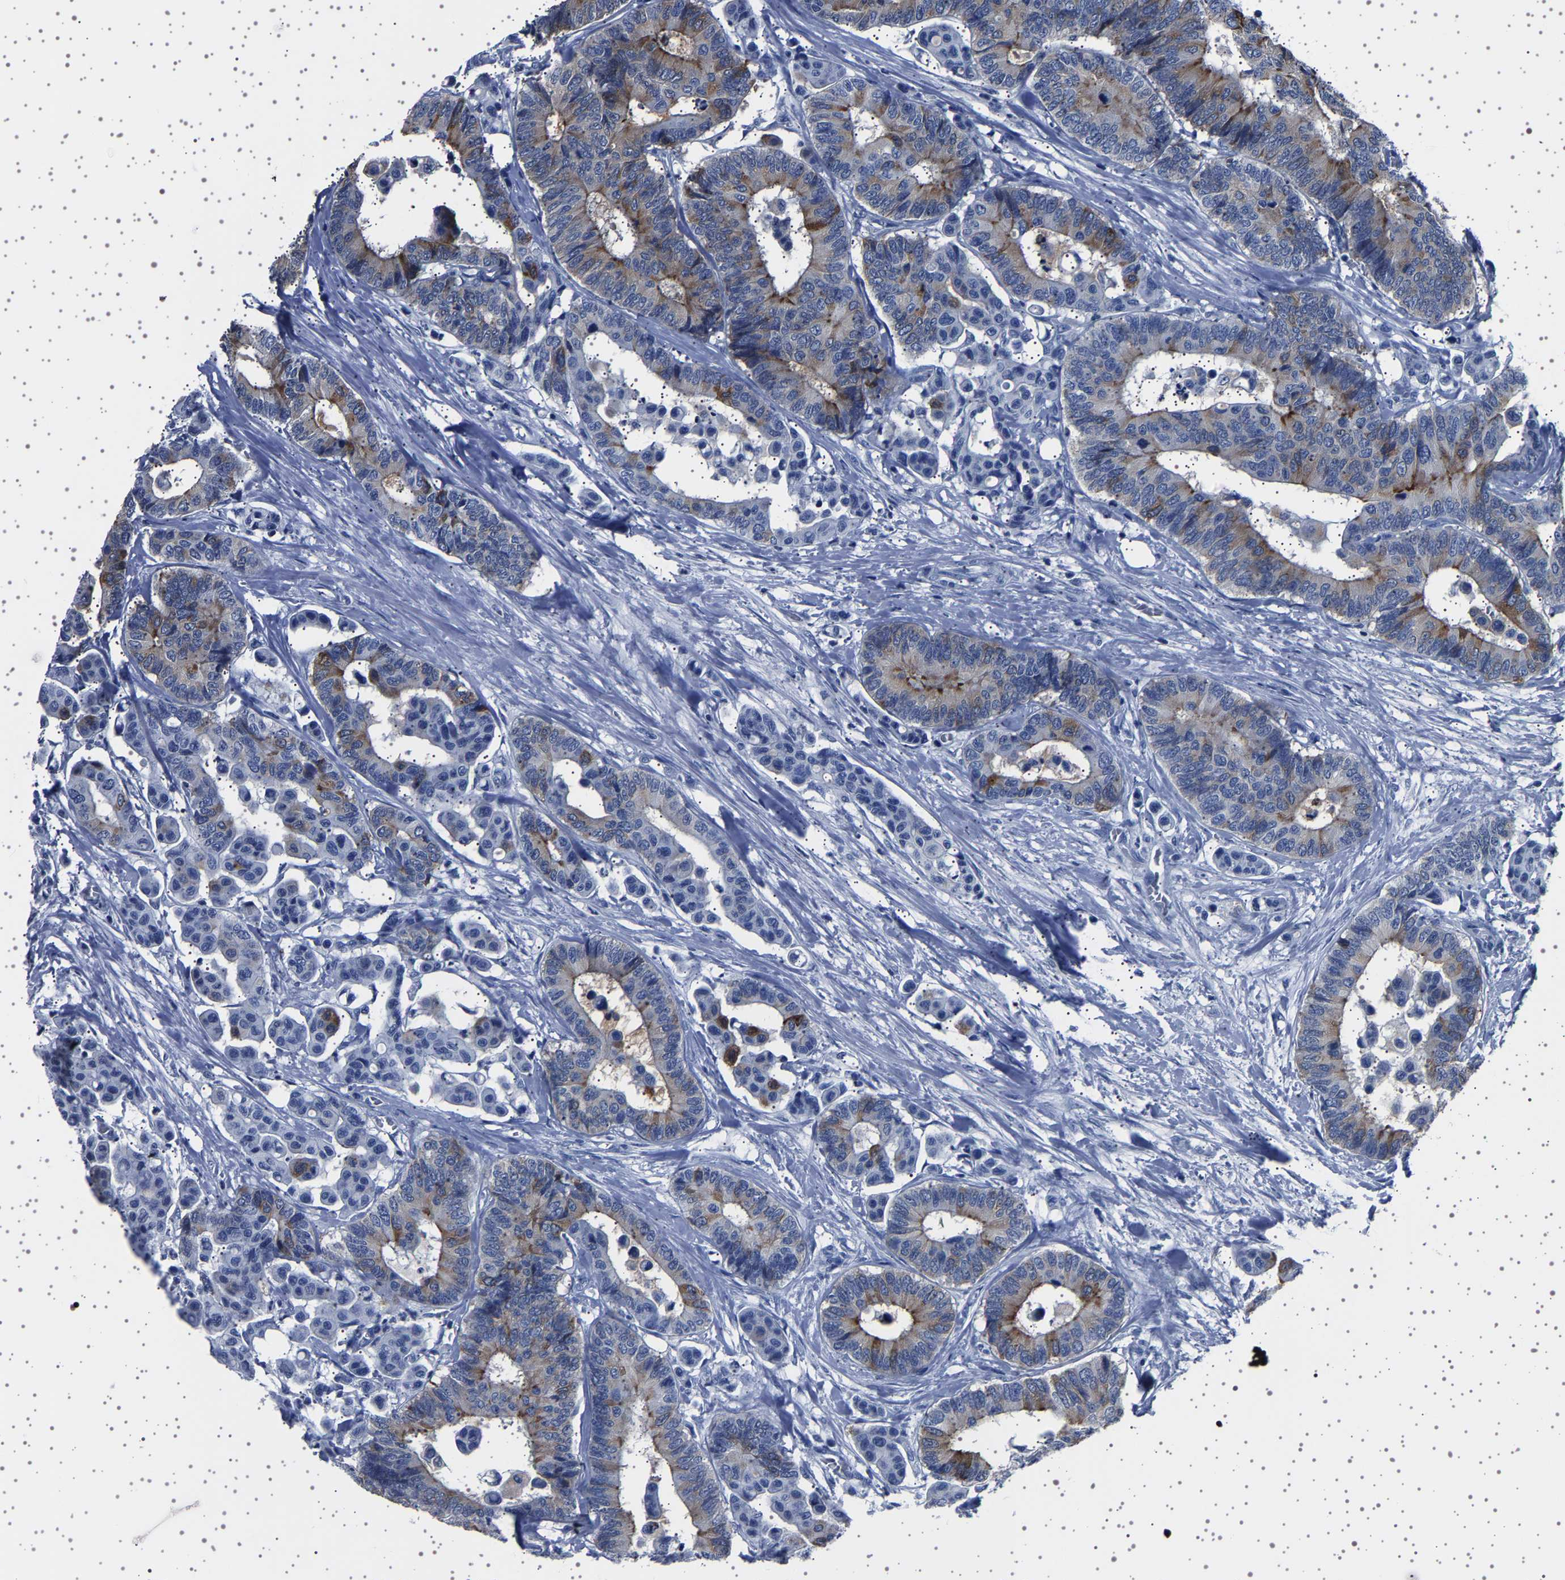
{"staining": {"intensity": "moderate", "quantity": "<25%", "location": "cytoplasmic/membranous"}, "tissue": "colorectal cancer", "cell_type": "Tumor cells", "image_type": "cancer", "snomed": [{"axis": "morphology", "description": "Normal tissue, NOS"}, {"axis": "morphology", "description": "Adenocarcinoma, NOS"}, {"axis": "topography", "description": "Colon"}], "caption": "Tumor cells reveal low levels of moderate cytoplasmic/membranous expression in approximately <25% of cells in human colorectal cancer (adenocarcinoma). The staining was performed using DAB (3,3'-diaminobenzidine), with brown indicating positive protein expression. Nuclei are stained blue with hematoxylin.", "gene": "TFF3", "patient": {"sex": "male", "age": 82}}